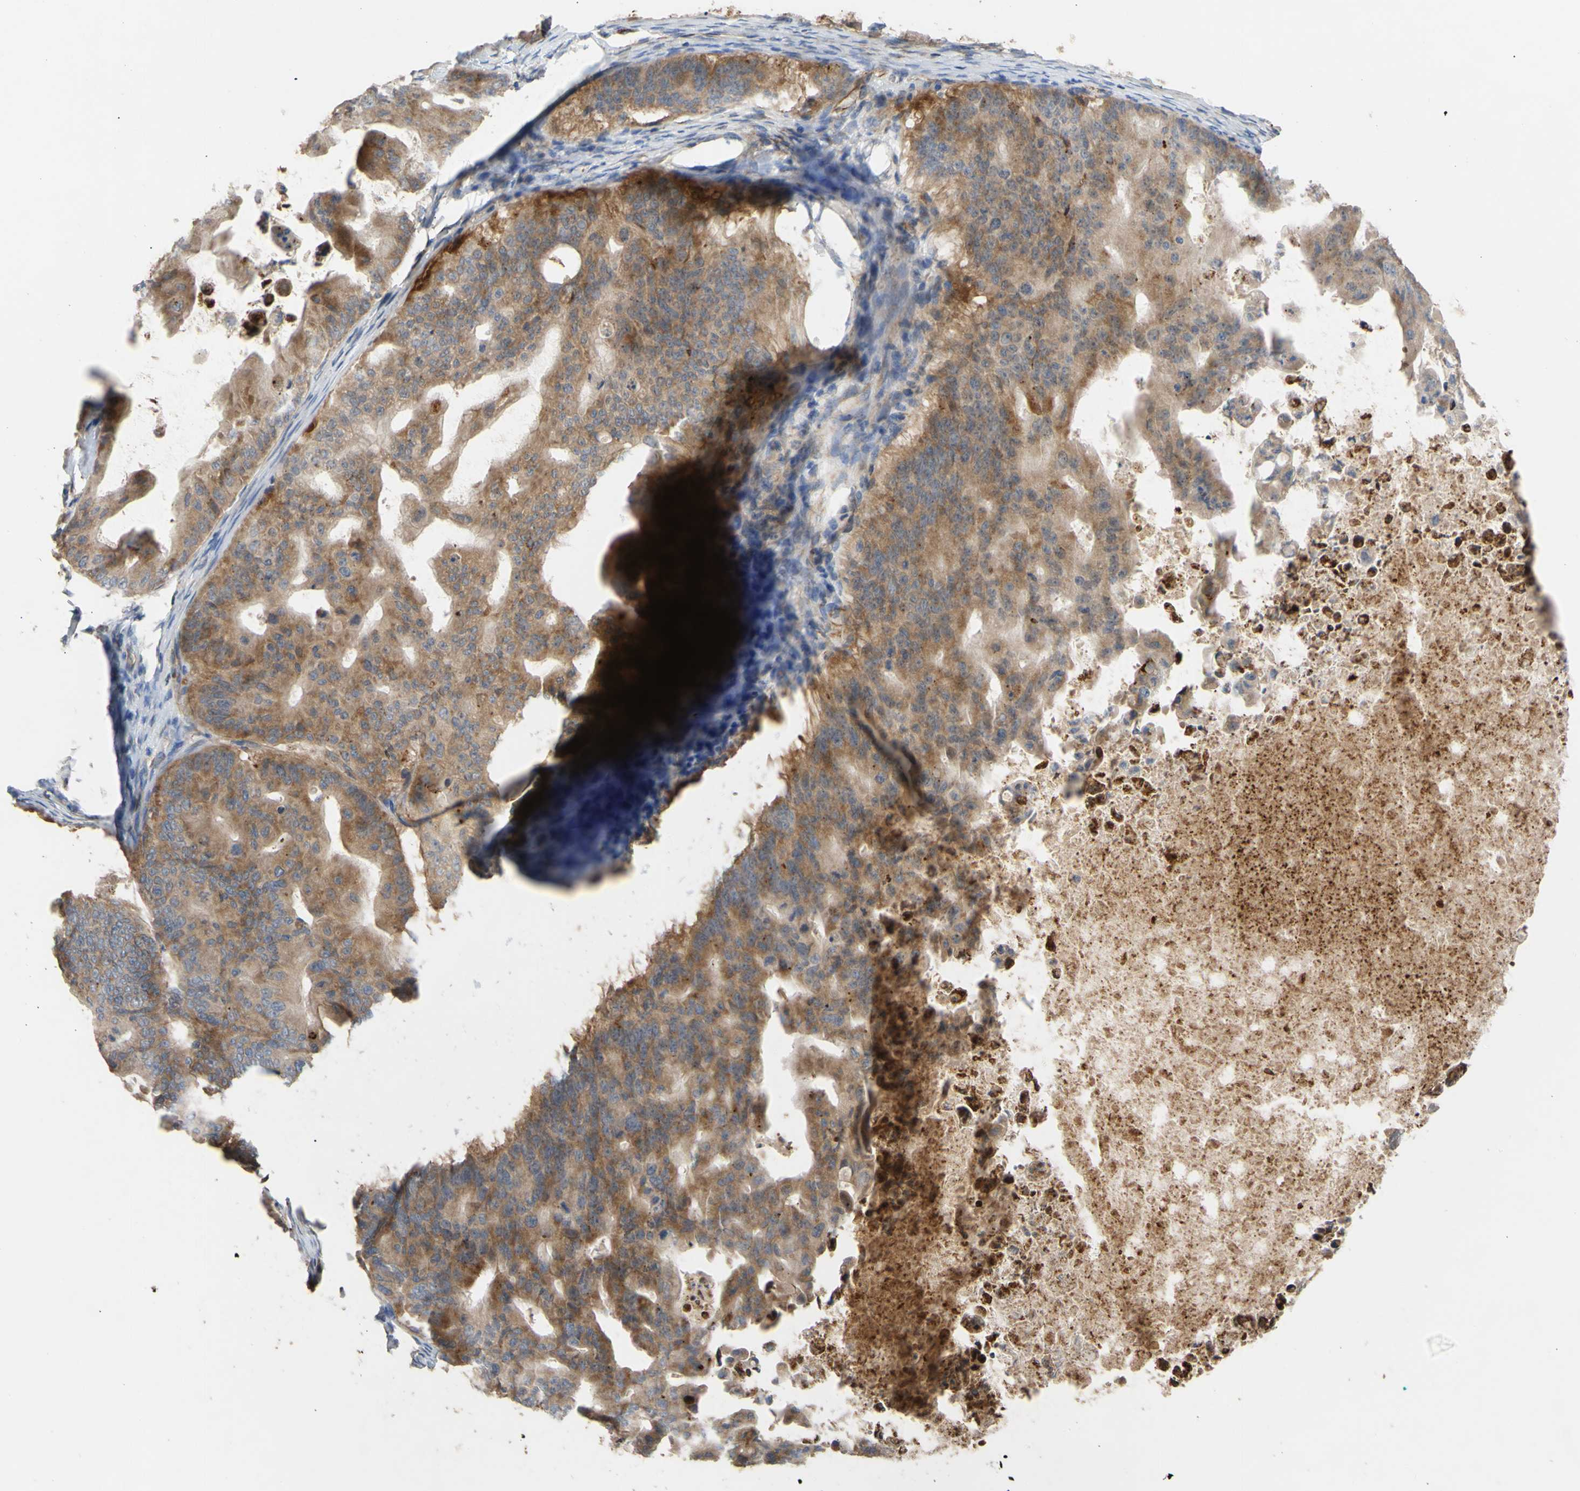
{"staining": {"intensity": "moderate", "quantity": ">75%", "location": "cytoplasmic/membranous"}, "tissue": "ovarian cancer", "cell_type": "Tumor cells", "image_type": "cancer", "snomed": [{"axis": "morphology", "description": "Cystadenocarcinoma, mucinous, NOS"}, {"axis": "topography", "description": "Ovary"}], "caption": "Brown immunohistochemical staining in ovarian cancer (mucinous cystadenocarcinoma) shows moderate cytoplasmic/membranous staining in approximately >75% of tumor cells.", "gene": "EIF2S3", "patient": {"sex": "female", "age": 37}}